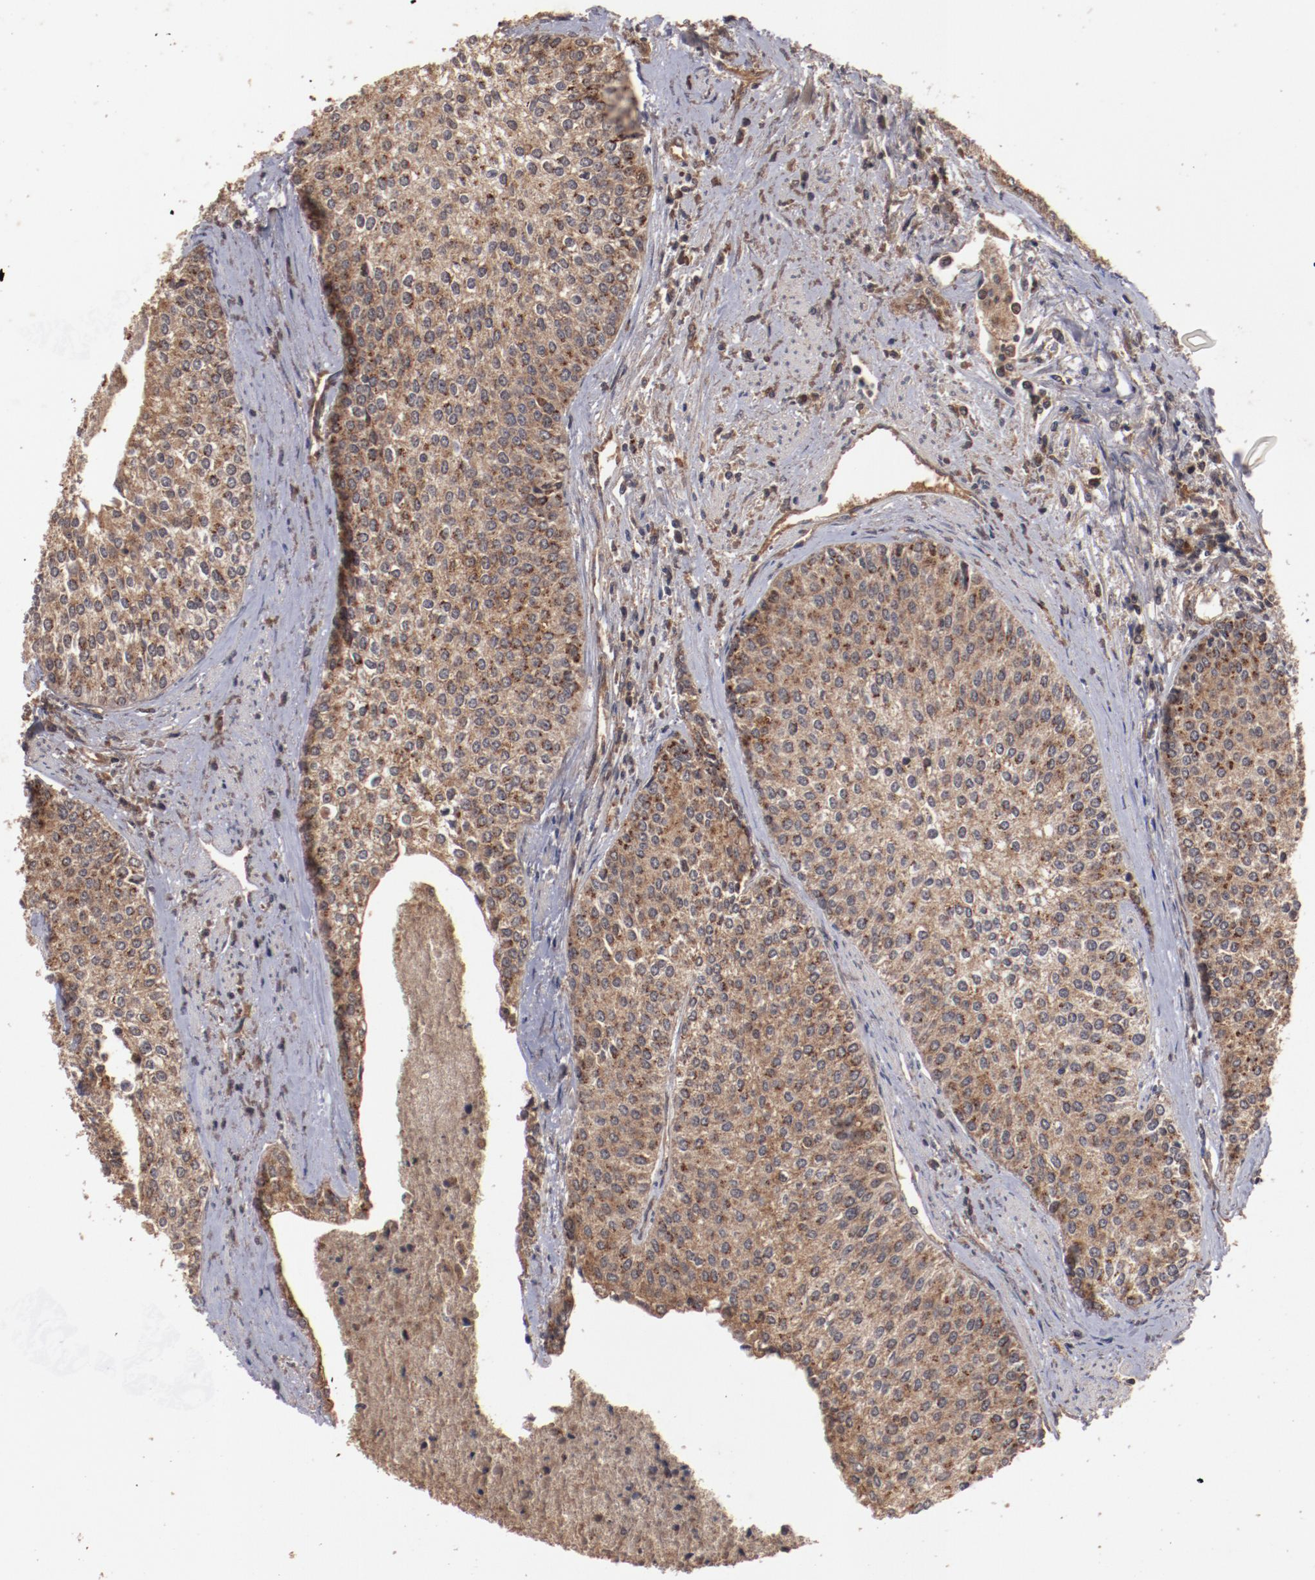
{"staining": {"intensity": "strong", "quantity": ">75%", "location": "cytoplasmic/membranous"}, "tissue": "urothelial cancer", "cell_type": "Tumor cells", "image_type": "cancer", "snomed": [{"axis": "morphology", "description": "Urothelial carcinoma, Low grade"}, {"axis": "topography", "description": "Urinary bladder"}], "caption": "This is an image of immunohistochemistry staining of urothelial carcinoma (low-grade), which shows strong positivity in the cytoplasmic/membranous of tumor cells.", "gene": "TENM1", "patient": {"sex": "female", "age": 73}}